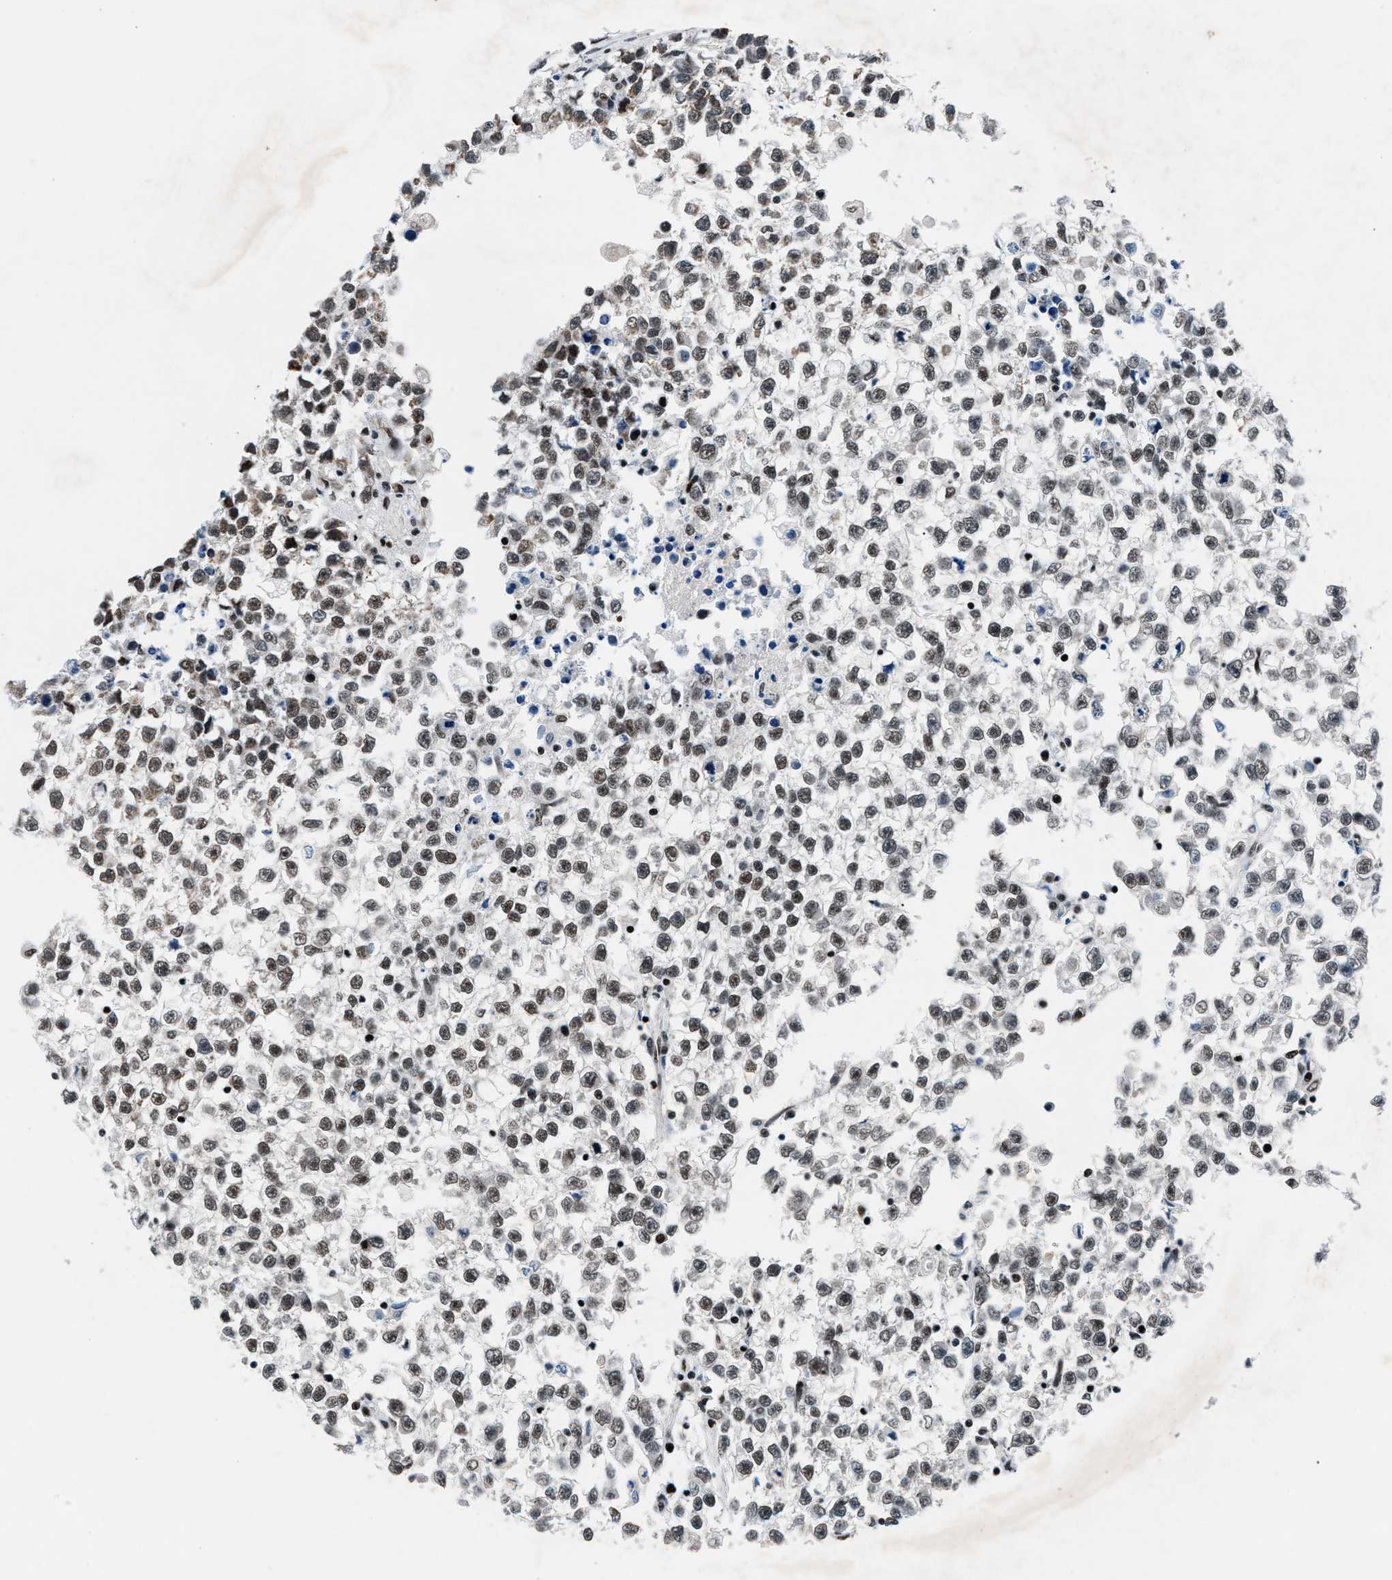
{"staining": {"intensity": "weak", "quantity": ">75%", "location": "nuclear"}, "tissue": "testis cancer", "cell_type": "Tumor cells", "image_type": "cancer", "snomed": [{"axis": "morphology", "description": "Seminoma, NOS"}, {"axis": "morphology", "description": "Carcinoma, Embryonal, NOS"}, {"axis": "topography", "description": "Testis"}], "caption": "Seminoma (testis) stained with a brown dye exhibits weak nuclear positive expression in approximately >75% of tumor cells.", "gene": "PRRC2B", "patient": {"sex": "male", "age": 51}}